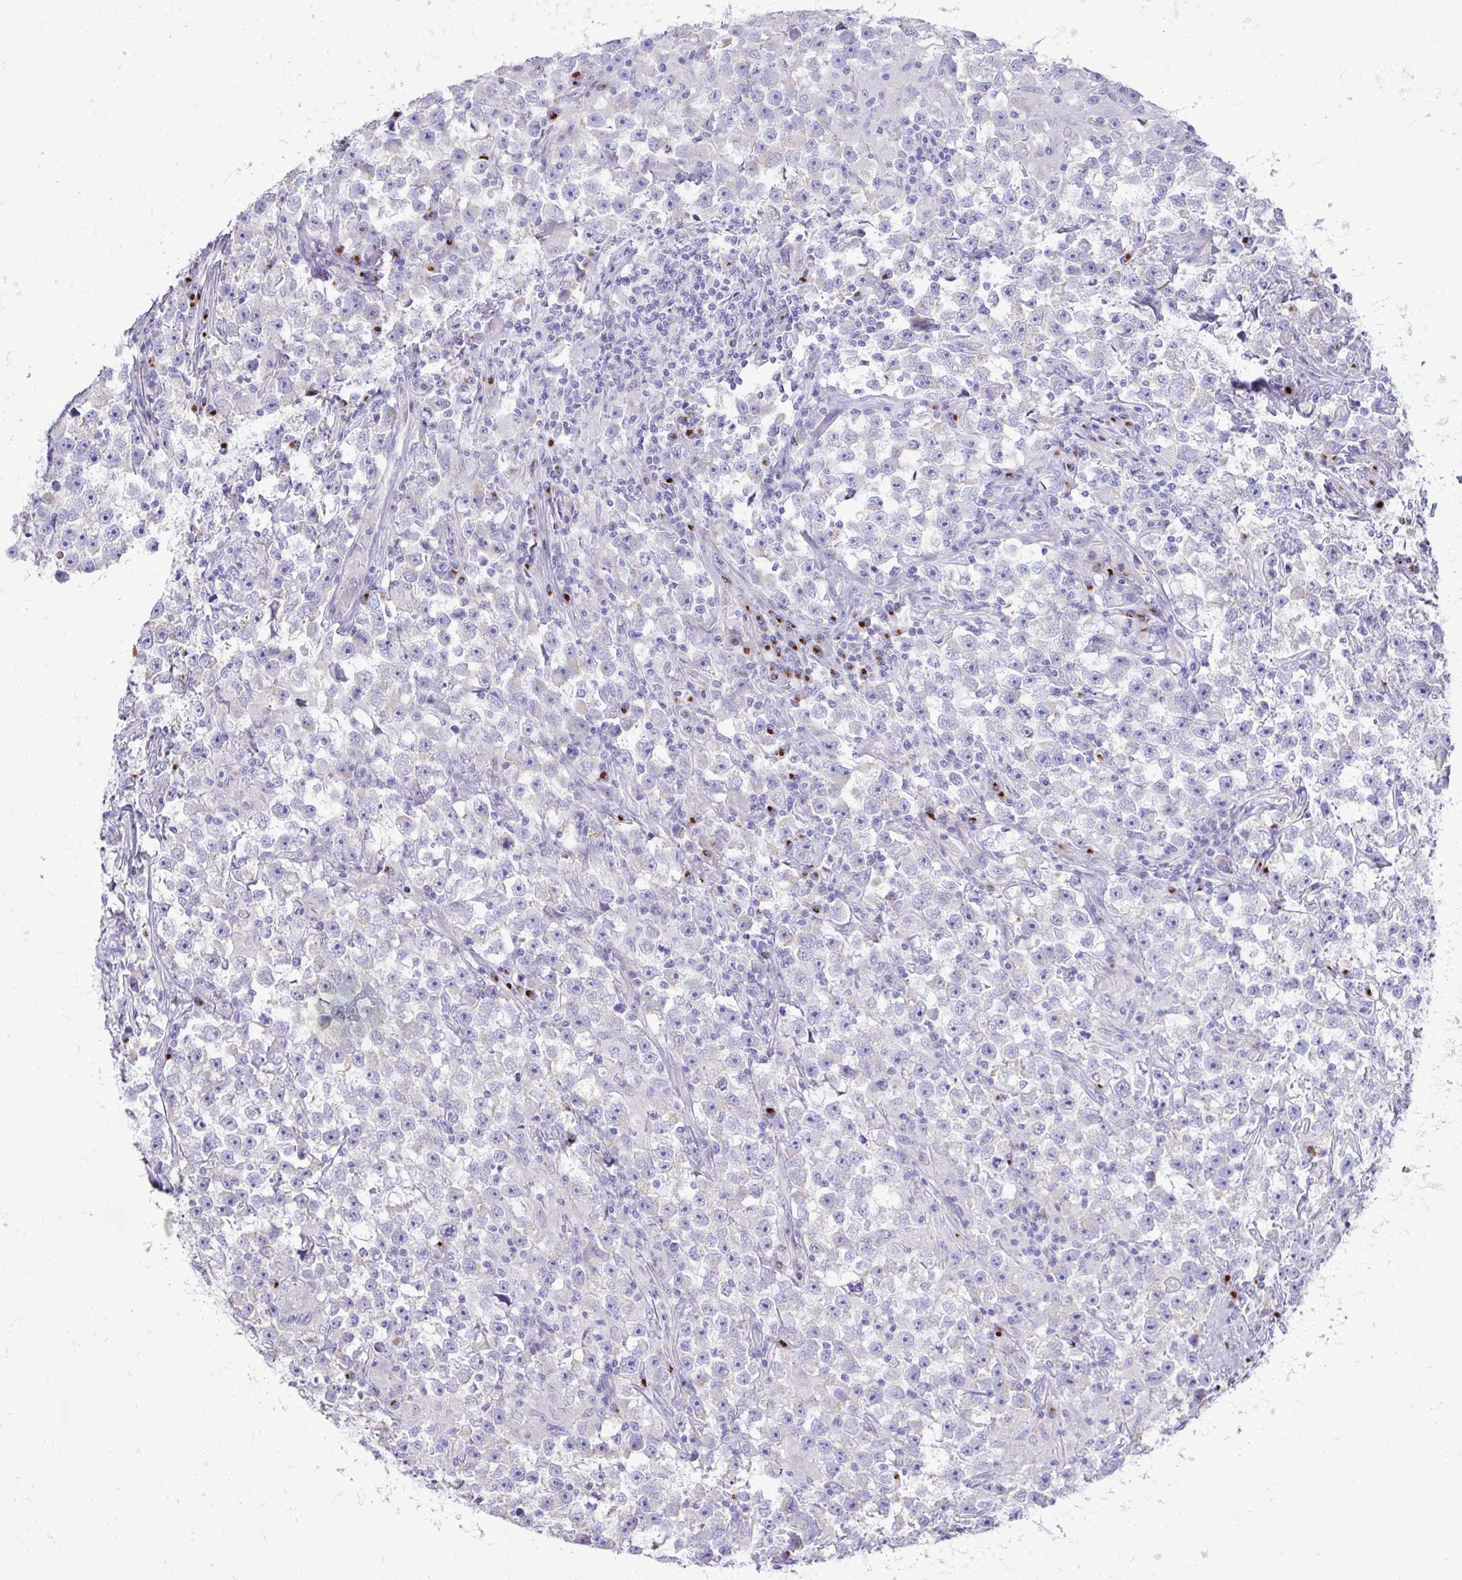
{"staining": {"intensity": "negative", "quantity": "none", "location": "none"}, "tissue": "testis cancer", "cell_type": "Tumor cells", "image_type": "cancer", "snomed": [{"axis": "morphology", "description": "Seminoma, NOS"}, {"axis": "topography", "description": "Testis"}], "caption": "Image shows no significant protein expression in tumor cells of seminoma (testis). The staining was performed using DAB (3,3'-diaminobenzidine) to visualize the protein expression in brown, while the nuclei were stained in blue with hematoxylin (Magnification: 20x).", "gene": "ANKDD1B", "patient": {"sex": "male", "age": 33}}